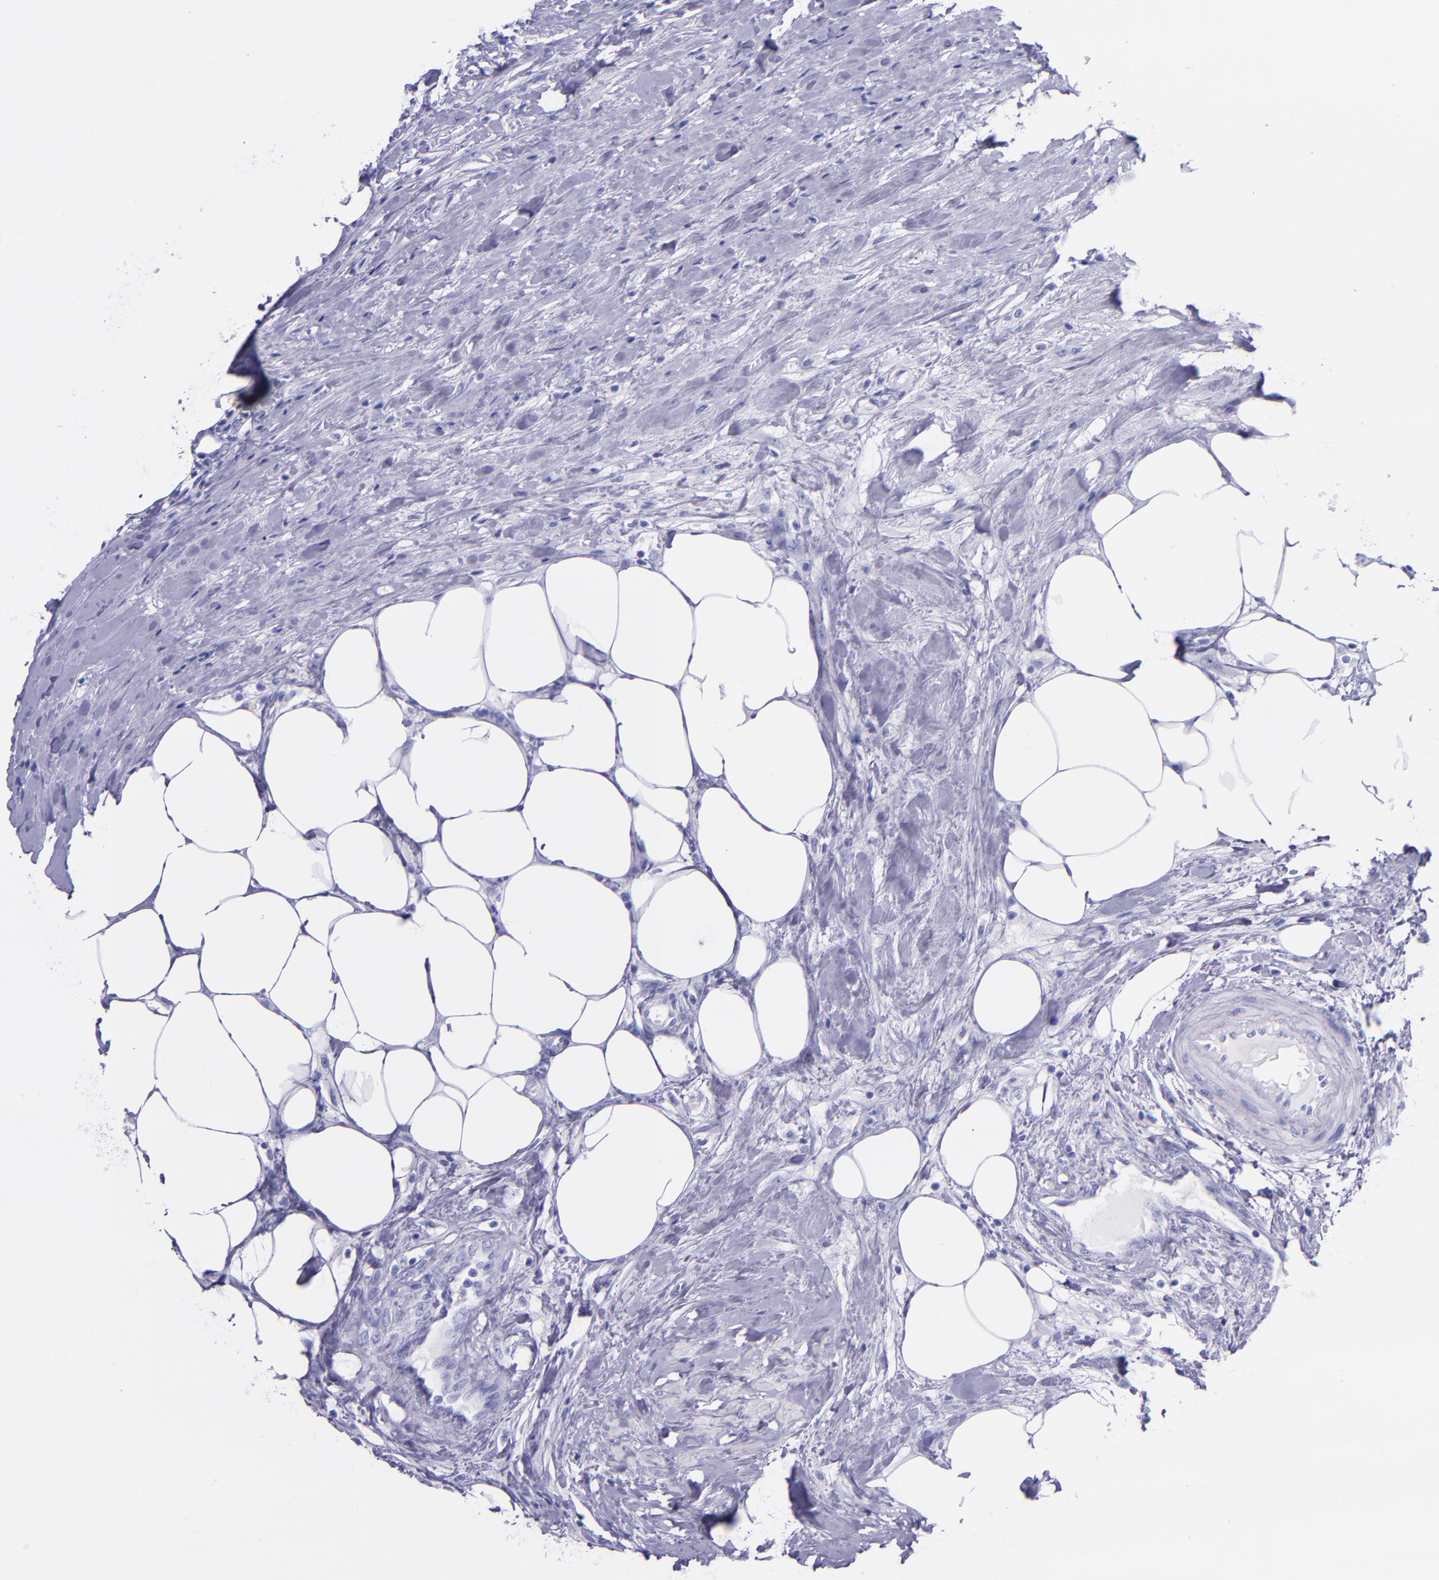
{"staining": {"intensity": "negative", "quantity": "none", "location": "none"}, "tissue": "urothelial cancer", "cell_type": "Tumor cells", "image_type": "cancer", "snomed": [{"axis": "morphology", "description": "Urothelial carcinoma, High grade"}, {"axis": "topography", "description": "Urinary bladder"}], "caption": "Tumor cells show no significant protein staining in urothelial cancer.", "gene": "MBP", "patient": {"sex": "male", "age": 61}}